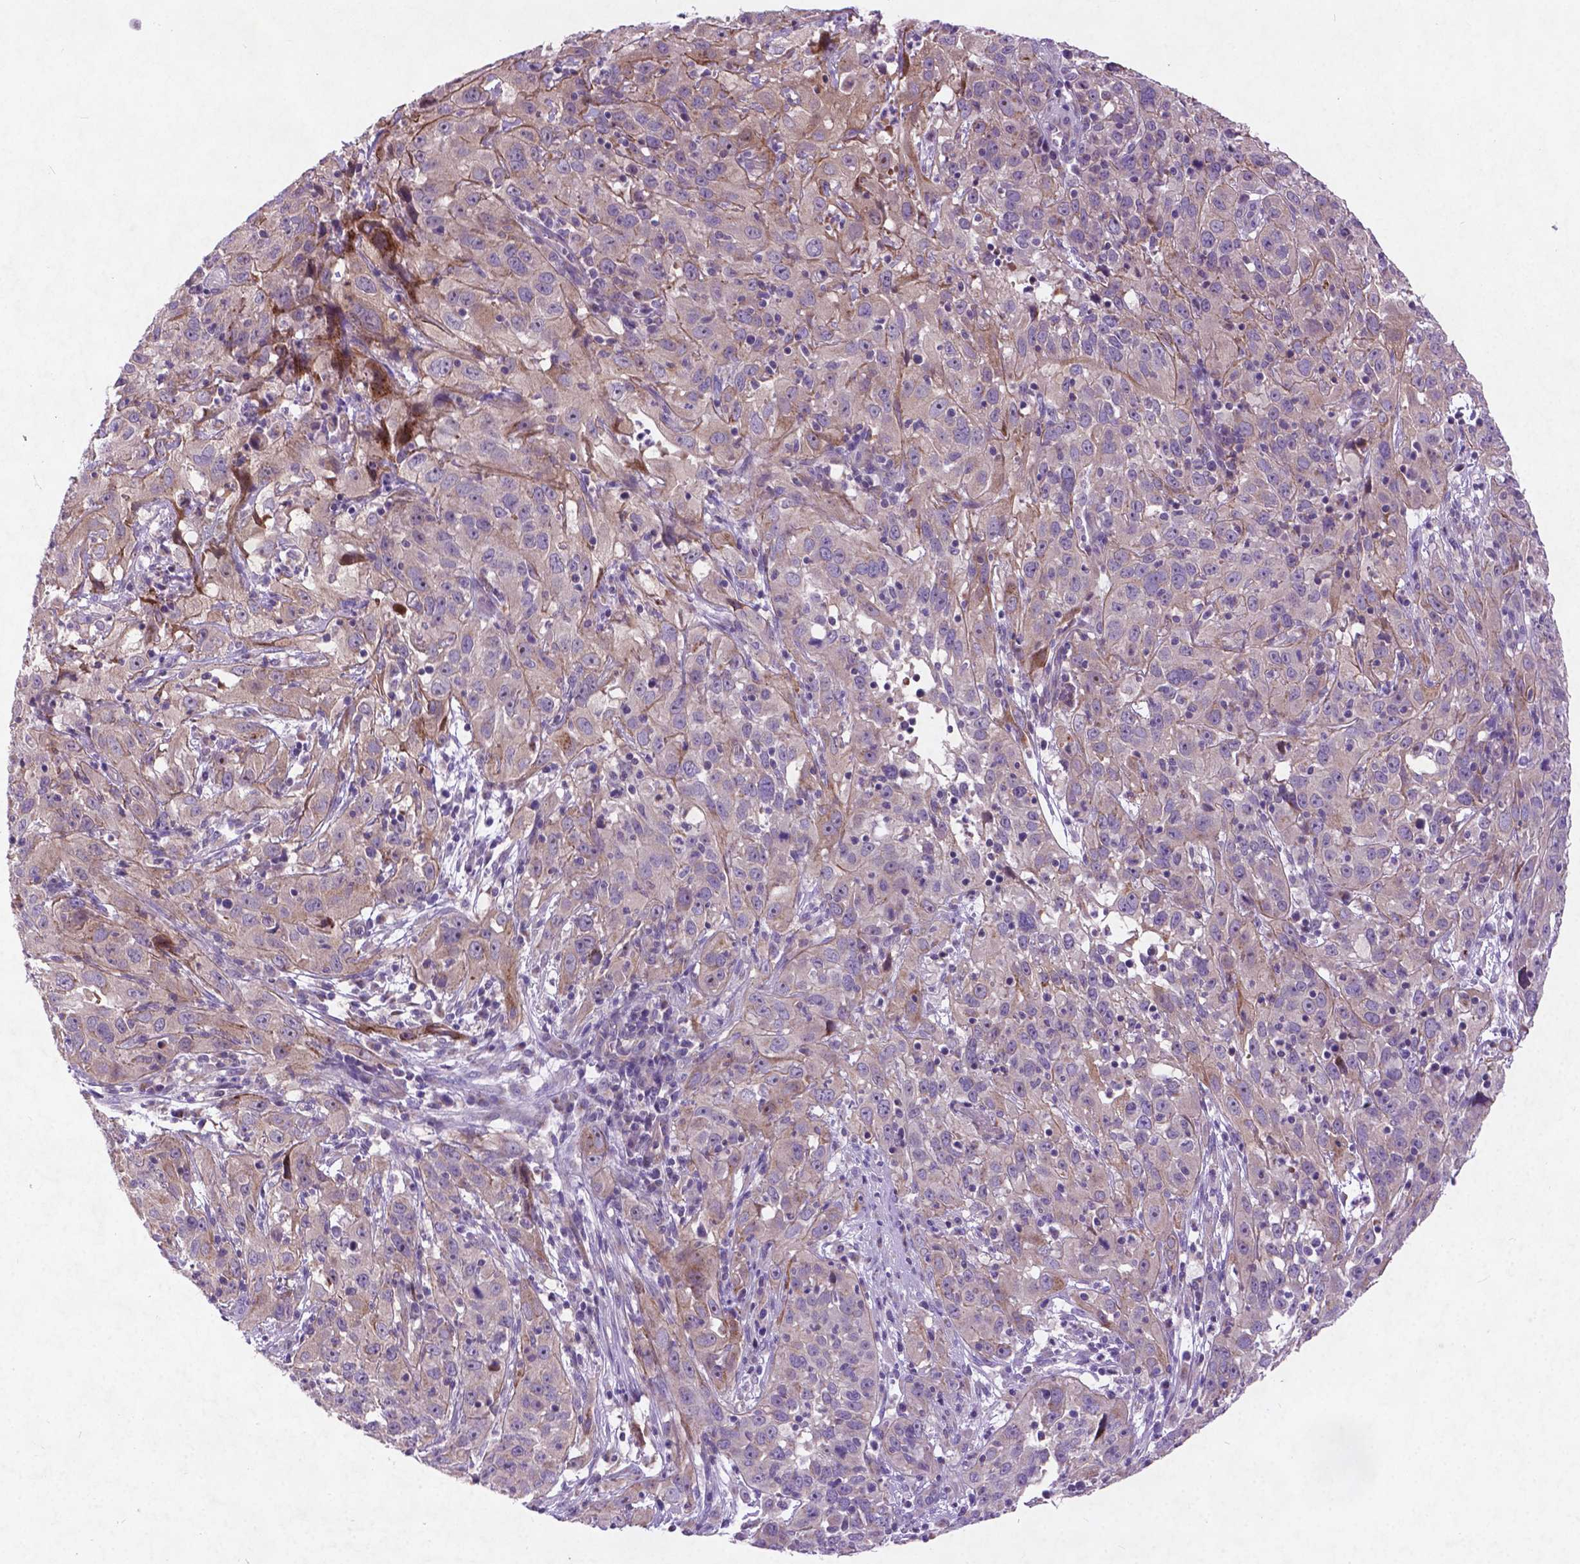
{"staining": {"intensity": "weak", "quantity": "25%-75%", "location": "cytoplasmic/membranous"}, "tissue": "cervical cancer", "cell_type": "Tumor cells", "image_type": "cancer", "snomed": [{"axis": "morphology", "description": "Squamous cell carcinoma, NOS"}, {"axis": "topography", "description": "Cervix"}], "caption": "Cervical cancer stained for a protein reveals weak cytoplasmic/membranous positivity in tumor cells.", "gene": "ATG4D", "patient": {"sex": "female", "age": 32}}